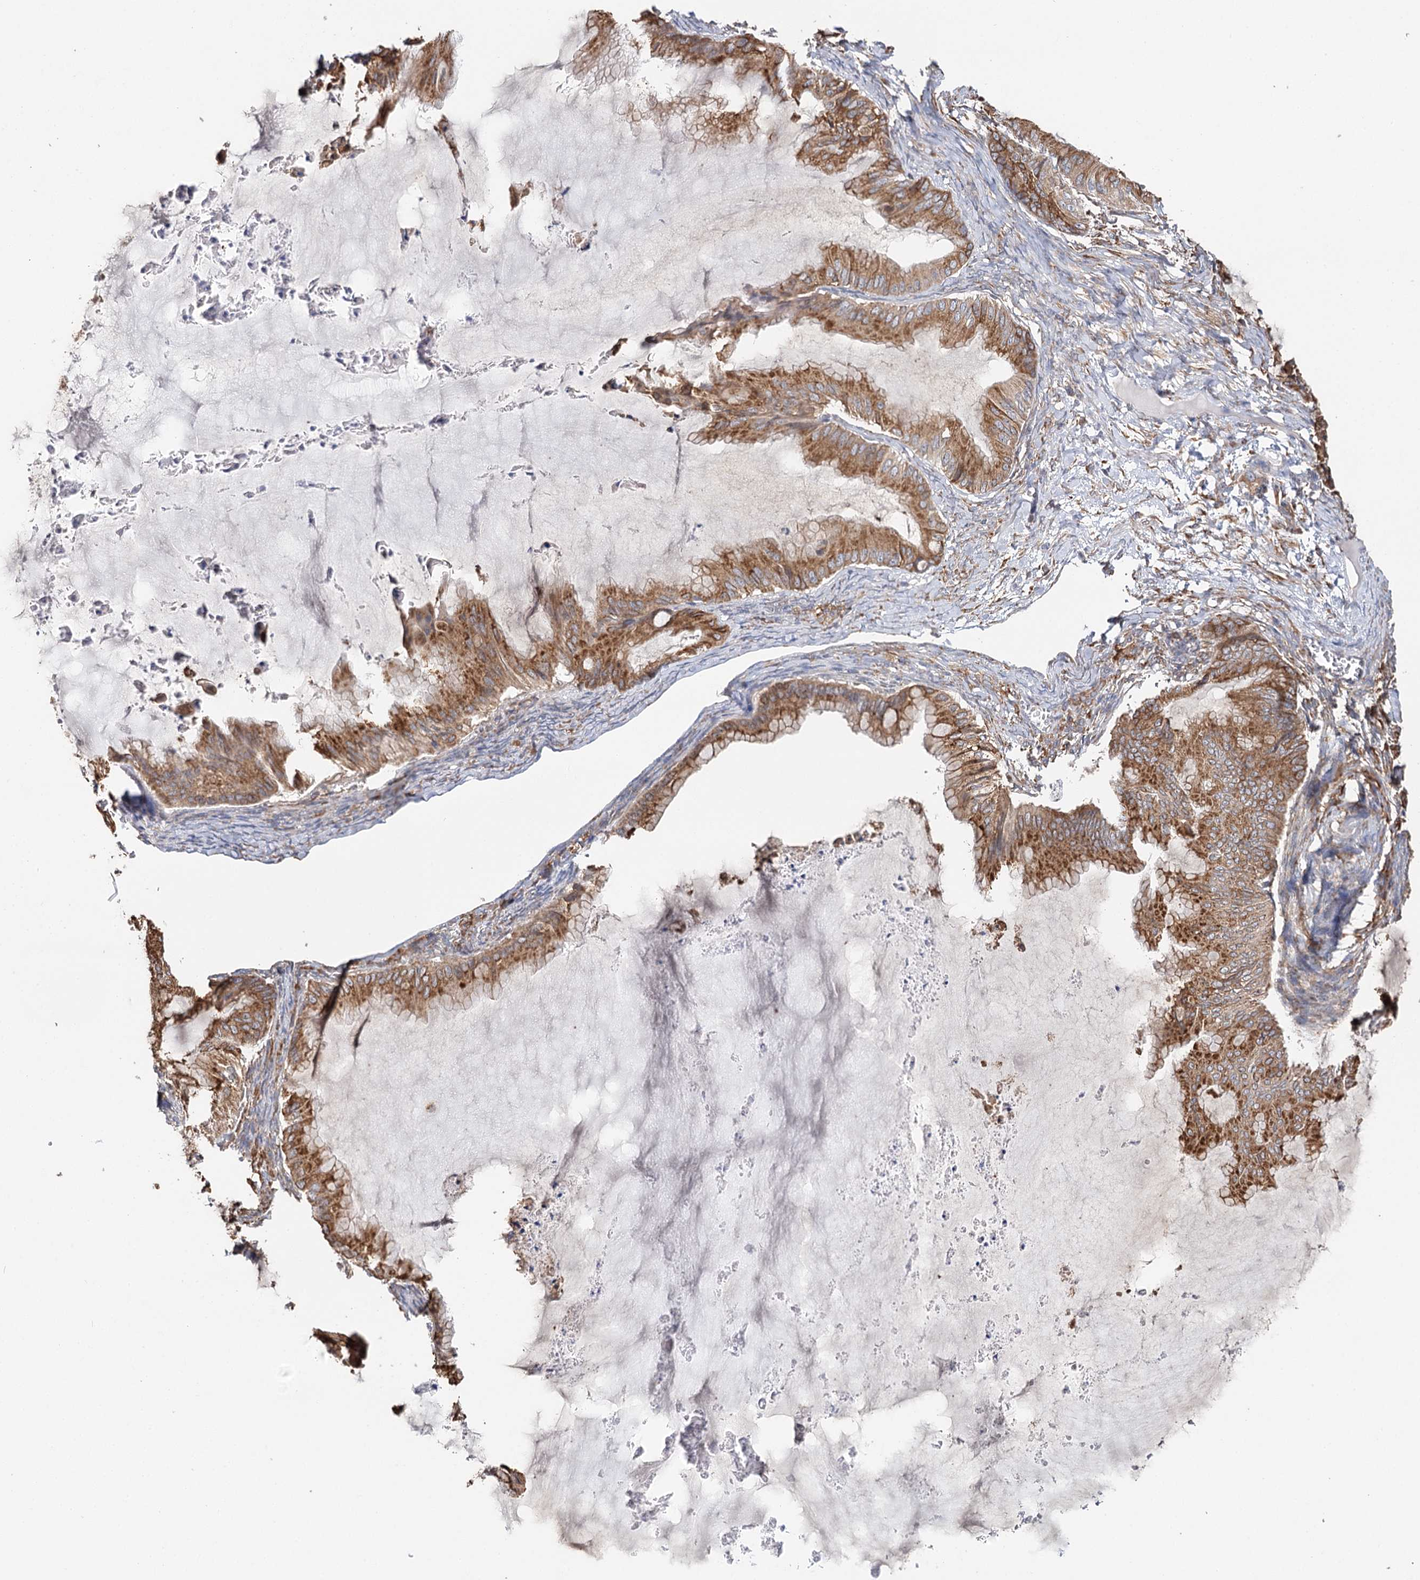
{"staining": {"intensity": "strong", "quantity": ">75%", "location": "cytoplasmic/membranous"}, "tissue": "ovarian cancer", "cell_type": "Tumor cells", "image_type": "cancer", "snomed": [{"axis": "morphology", "description": "Cystadenocarcinoma, mucinous, NOS"}, {"axis": "topography", "description": "Ovary"}], "caption": "IHC photomicrograph of neoplastic tissue: ovarian cancer stained using immunohistochemistry shows high levels of strong protein expression localized specifically in the cytoplasmic/membranous of tumor cells, appearing as a cytoplasmic/membranous brown color.", "gene": "VEGFA", "patient": {"sex": "female", "age": 71}}